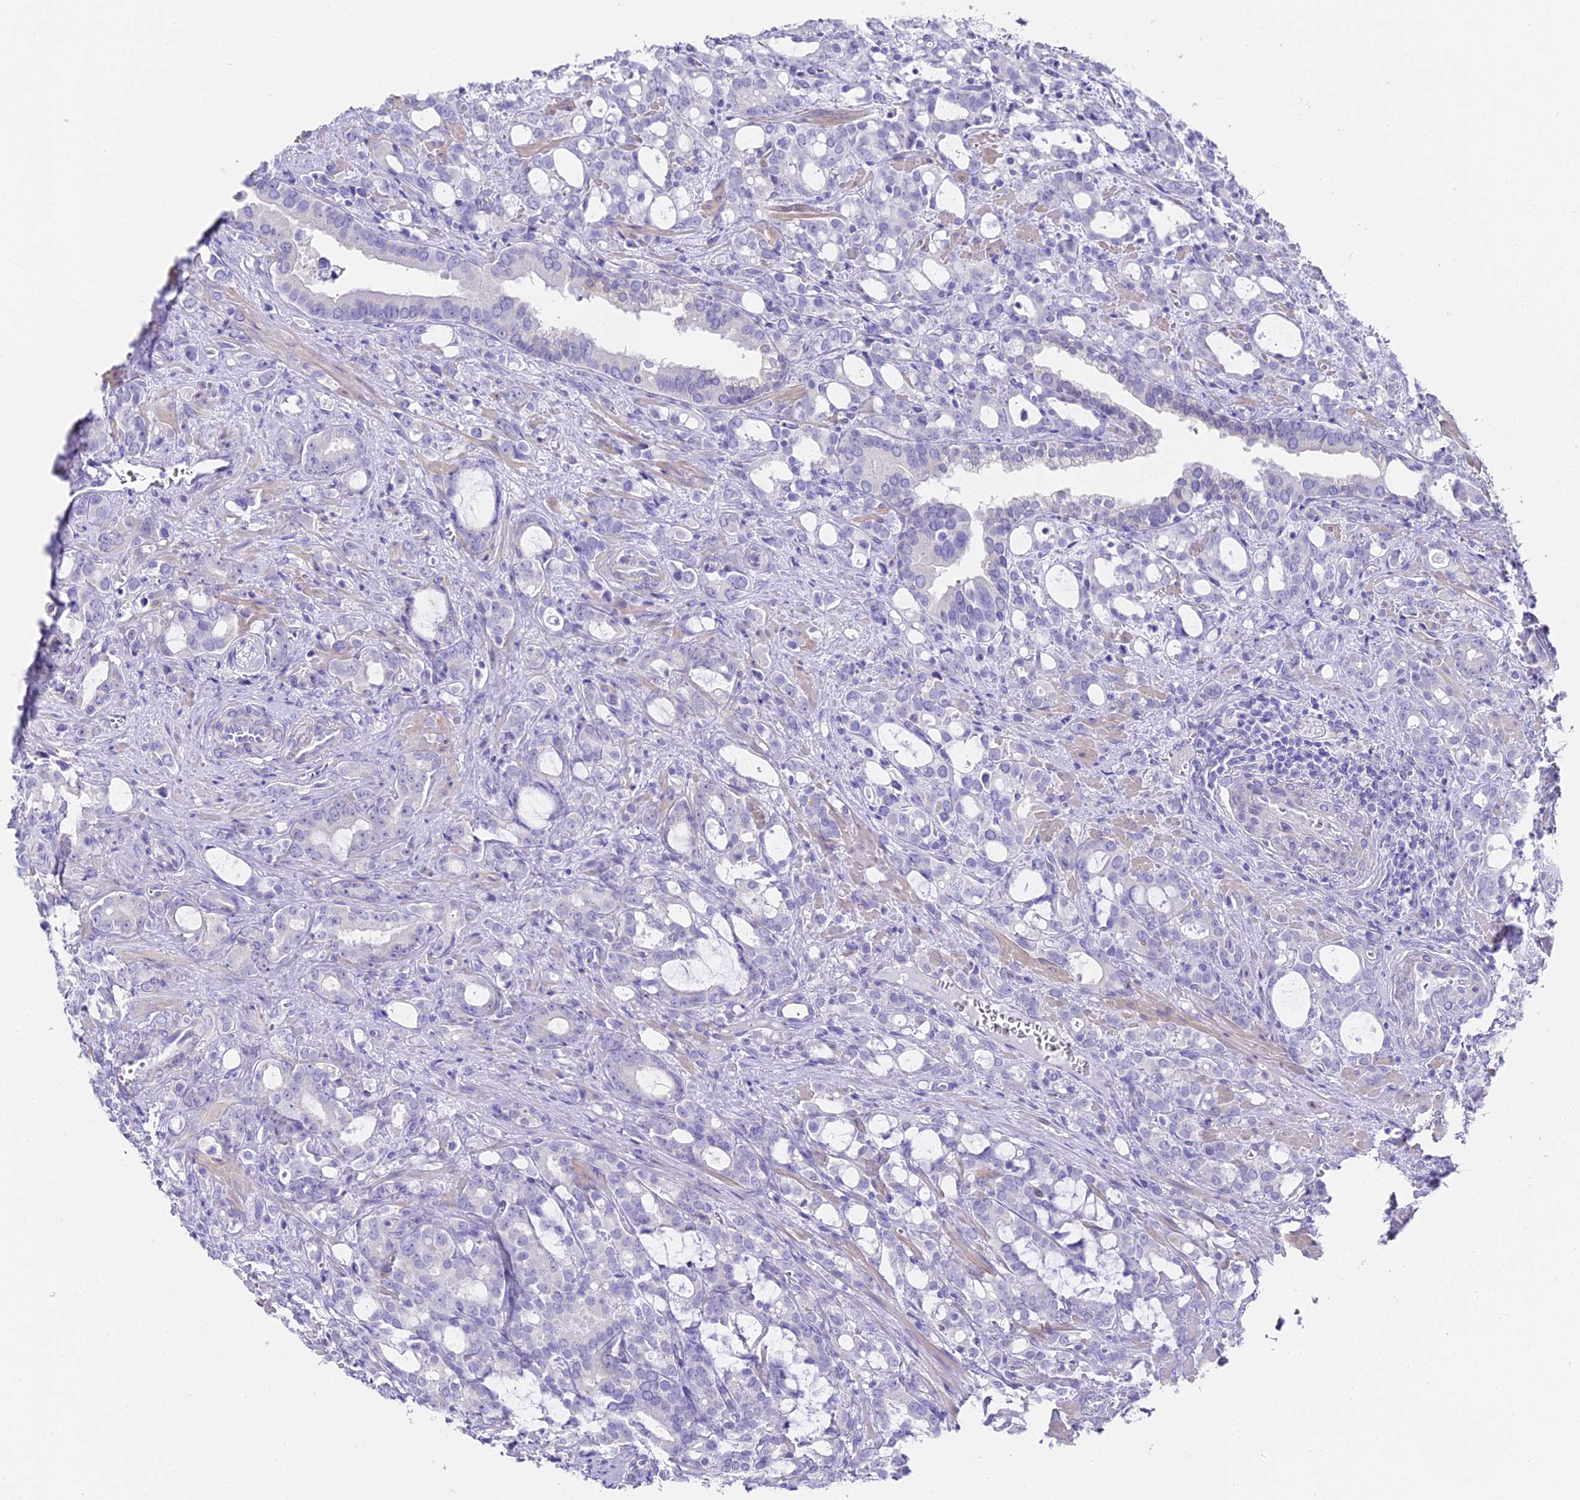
{"staining": {"intensity": "negative", "quantity": "none", "location": "none"}, "tissue": "prostate cancer", "cell_type": "Tumor cells", "image_type": "cancer", "snomed": [{"axis": "morphology", "description": "Adenocarcinoma, High grade"}, {"axis": "topography", "description": "Prostate"}], "caption": "A high-resolution histopathology image shows IHC staining of prostate cancer (high-grade adenocarcinoma), which demonstrates no significant positivity in tumor cells.", "gene": "ABHD14A-ACY1", "patient": {"sex": "male", "age": 72}}